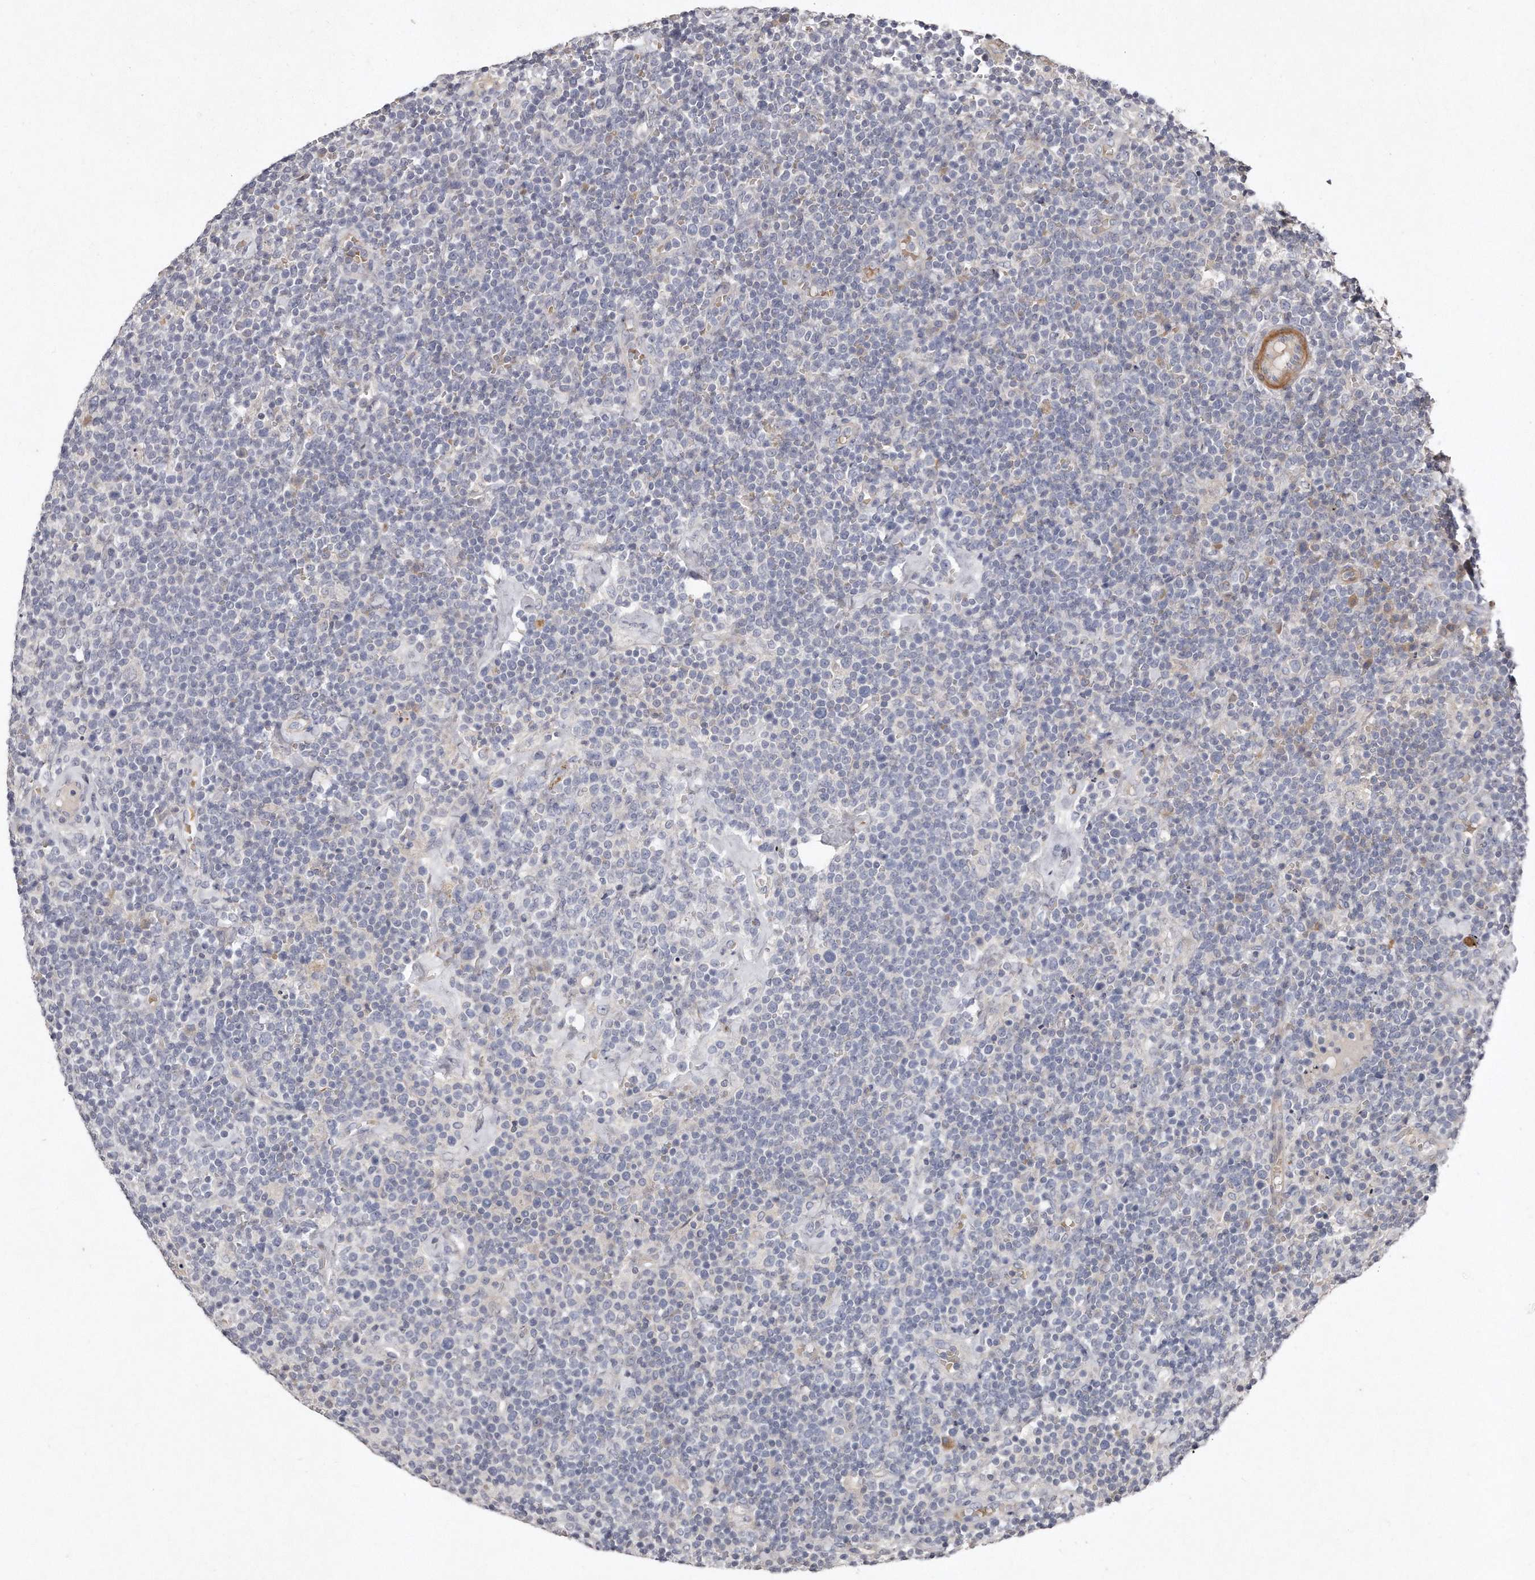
{"staining": {"intensity": "negative", "quantity": "none", "location": "none"}, "tissue": "lymphoma", "cell_type": "Tumor cells", "image_type": "cancer", "snomed": [{"axis": "morphology", "description": "Malignant lymphoma, non-Hodgkin's type, High grade"}, {"axis": "topography", "description": "Lymph node"}], "caption": "This is an immunohistochemistry histopathology image of high-grade malignant lymphoma, non-Hodgkin's type. There is no expression in tumor cells.", "gene": "TECR", "patient": {"sex": "male", "age": 61}}